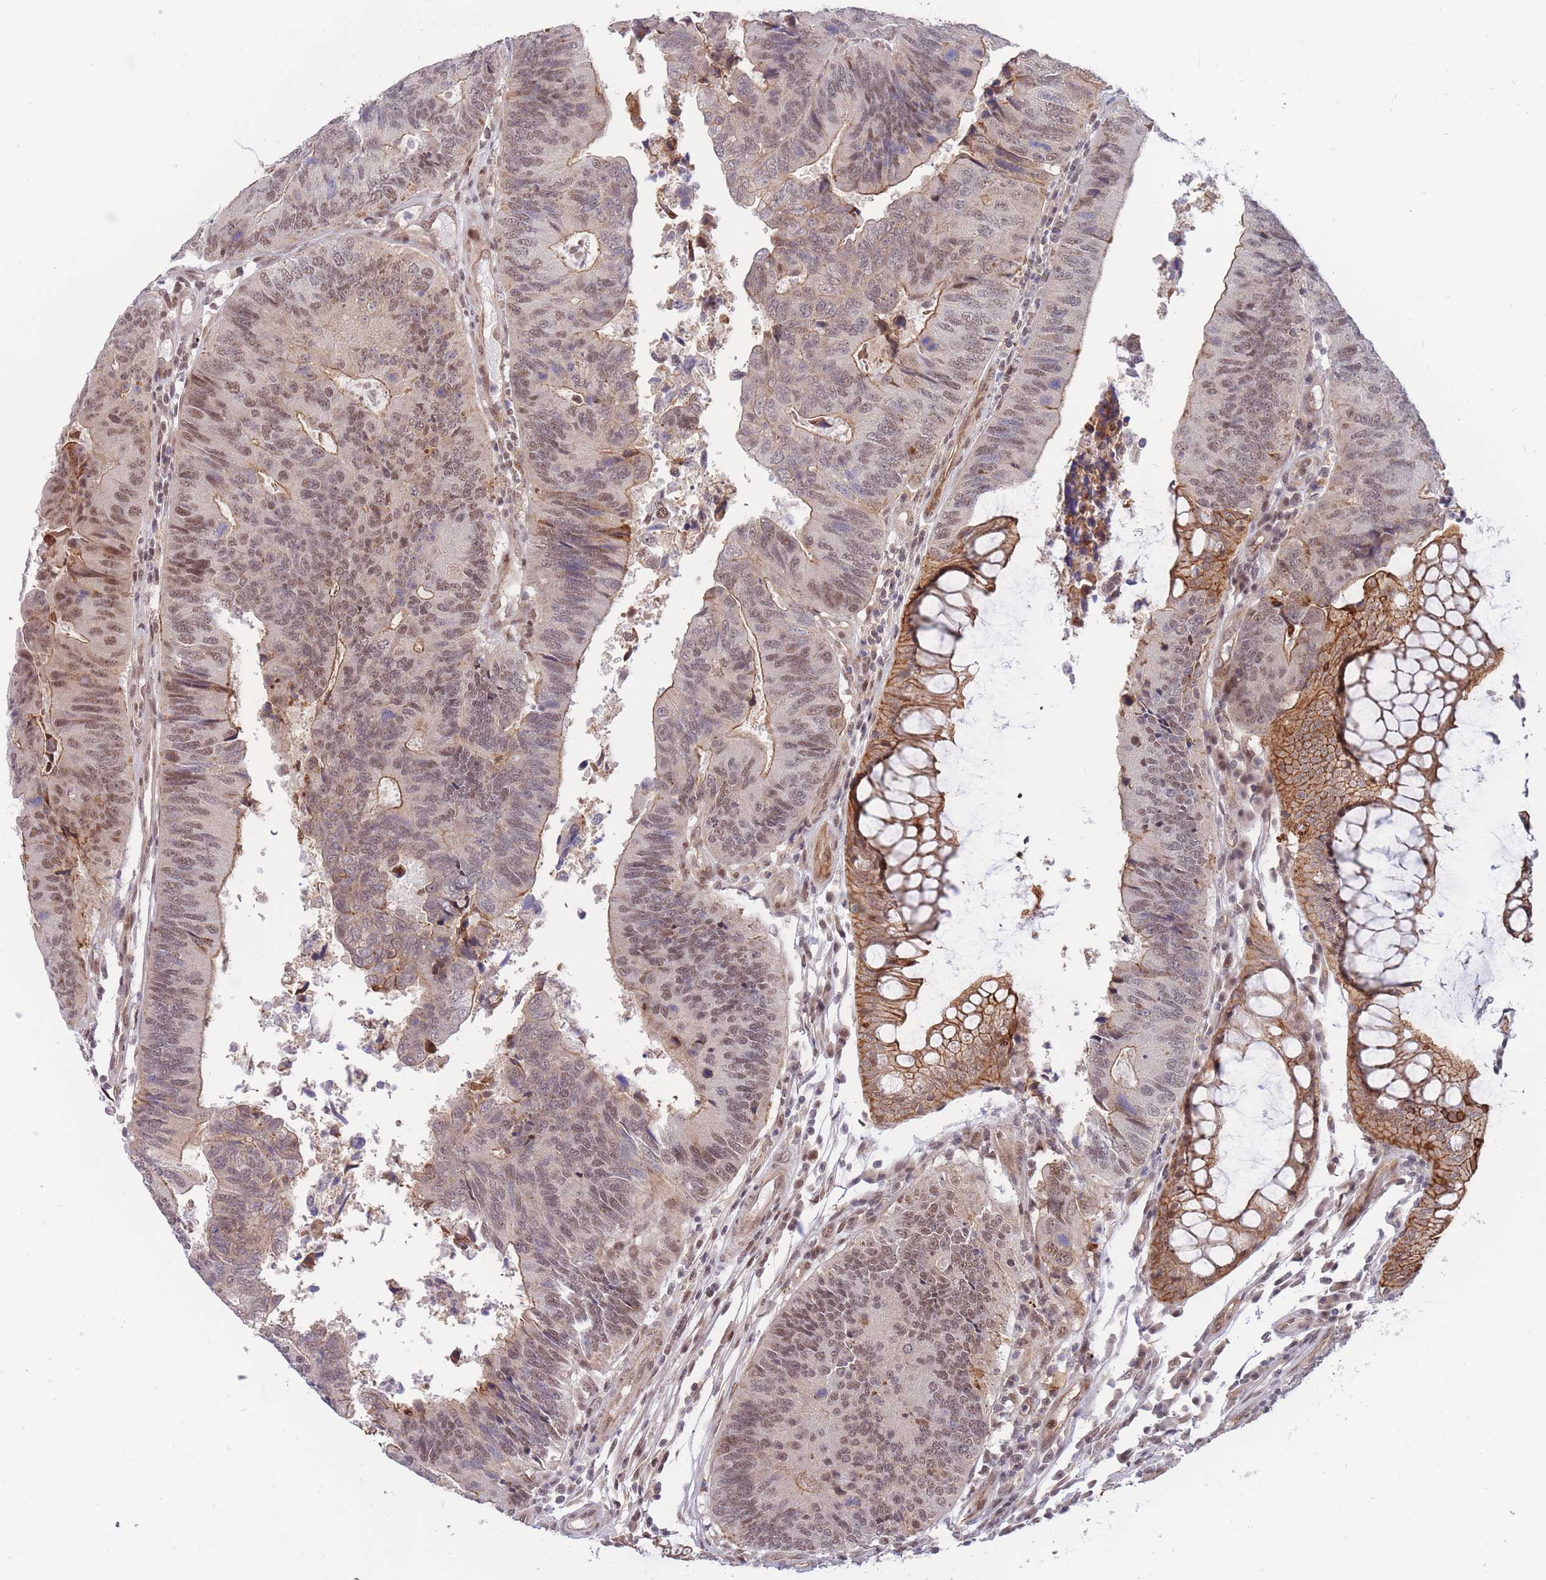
{"staining": {"intensity": "moderate", "quantity": "25%-75%", "location": "cytoplasmic/membranous,nuclear"}, "tissue": "colorectal cancer", "cell_type": "Tumor cells", "image_type": "cancer", "snomed": [{"axis": "morphology", "description": "Adenocarcinoma, NOS"}, {"axis": "topography", "description": "Colon"}], "caption": "The micrograph demonstrates a brown stain indicating the presence of a protein in the cytoplasmic/membranous and nuclear of tumor cells in colorectal cancer.", "gene": "BOD1L1", "patient": {"sex": "female", "age": 67}}